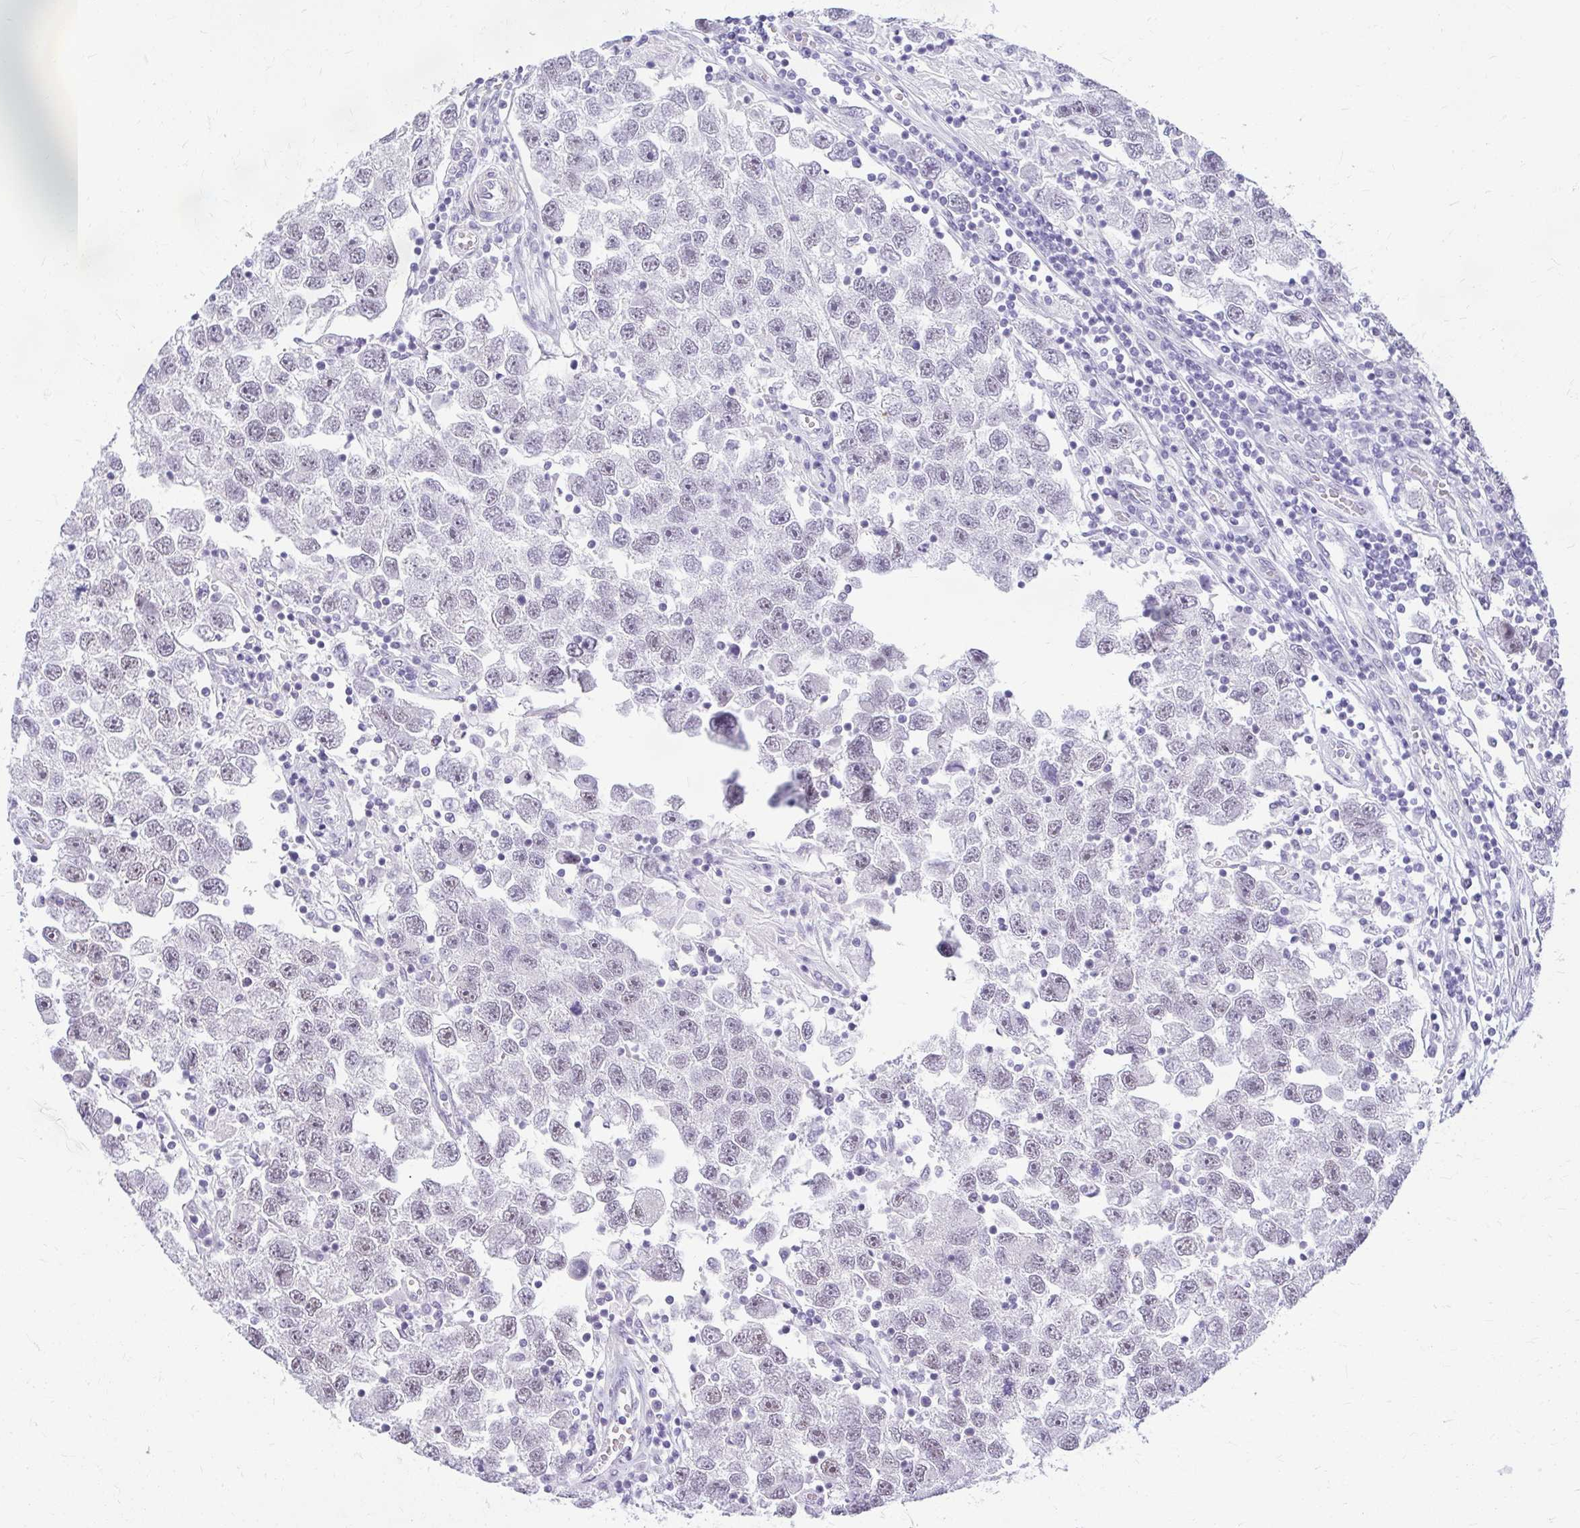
{"staining": {"intensity": "weak", "quantity": "<25%", "location": "nuclear"}, "tissue": "testis cancer", "cell_type": "Tumor cells", "image_type": "cancer", "snomed": [{"axis": "morphology", "description": "Seminoma, NOS"}, {"axis": "topography", "description": "Testis"}], "caption": "A histopathology image of testis cancer stained for a protein demonstrates no brown staining in tumor cells.", "gene": "TEX33", "patient": {"sex": "male", "age": 26}}